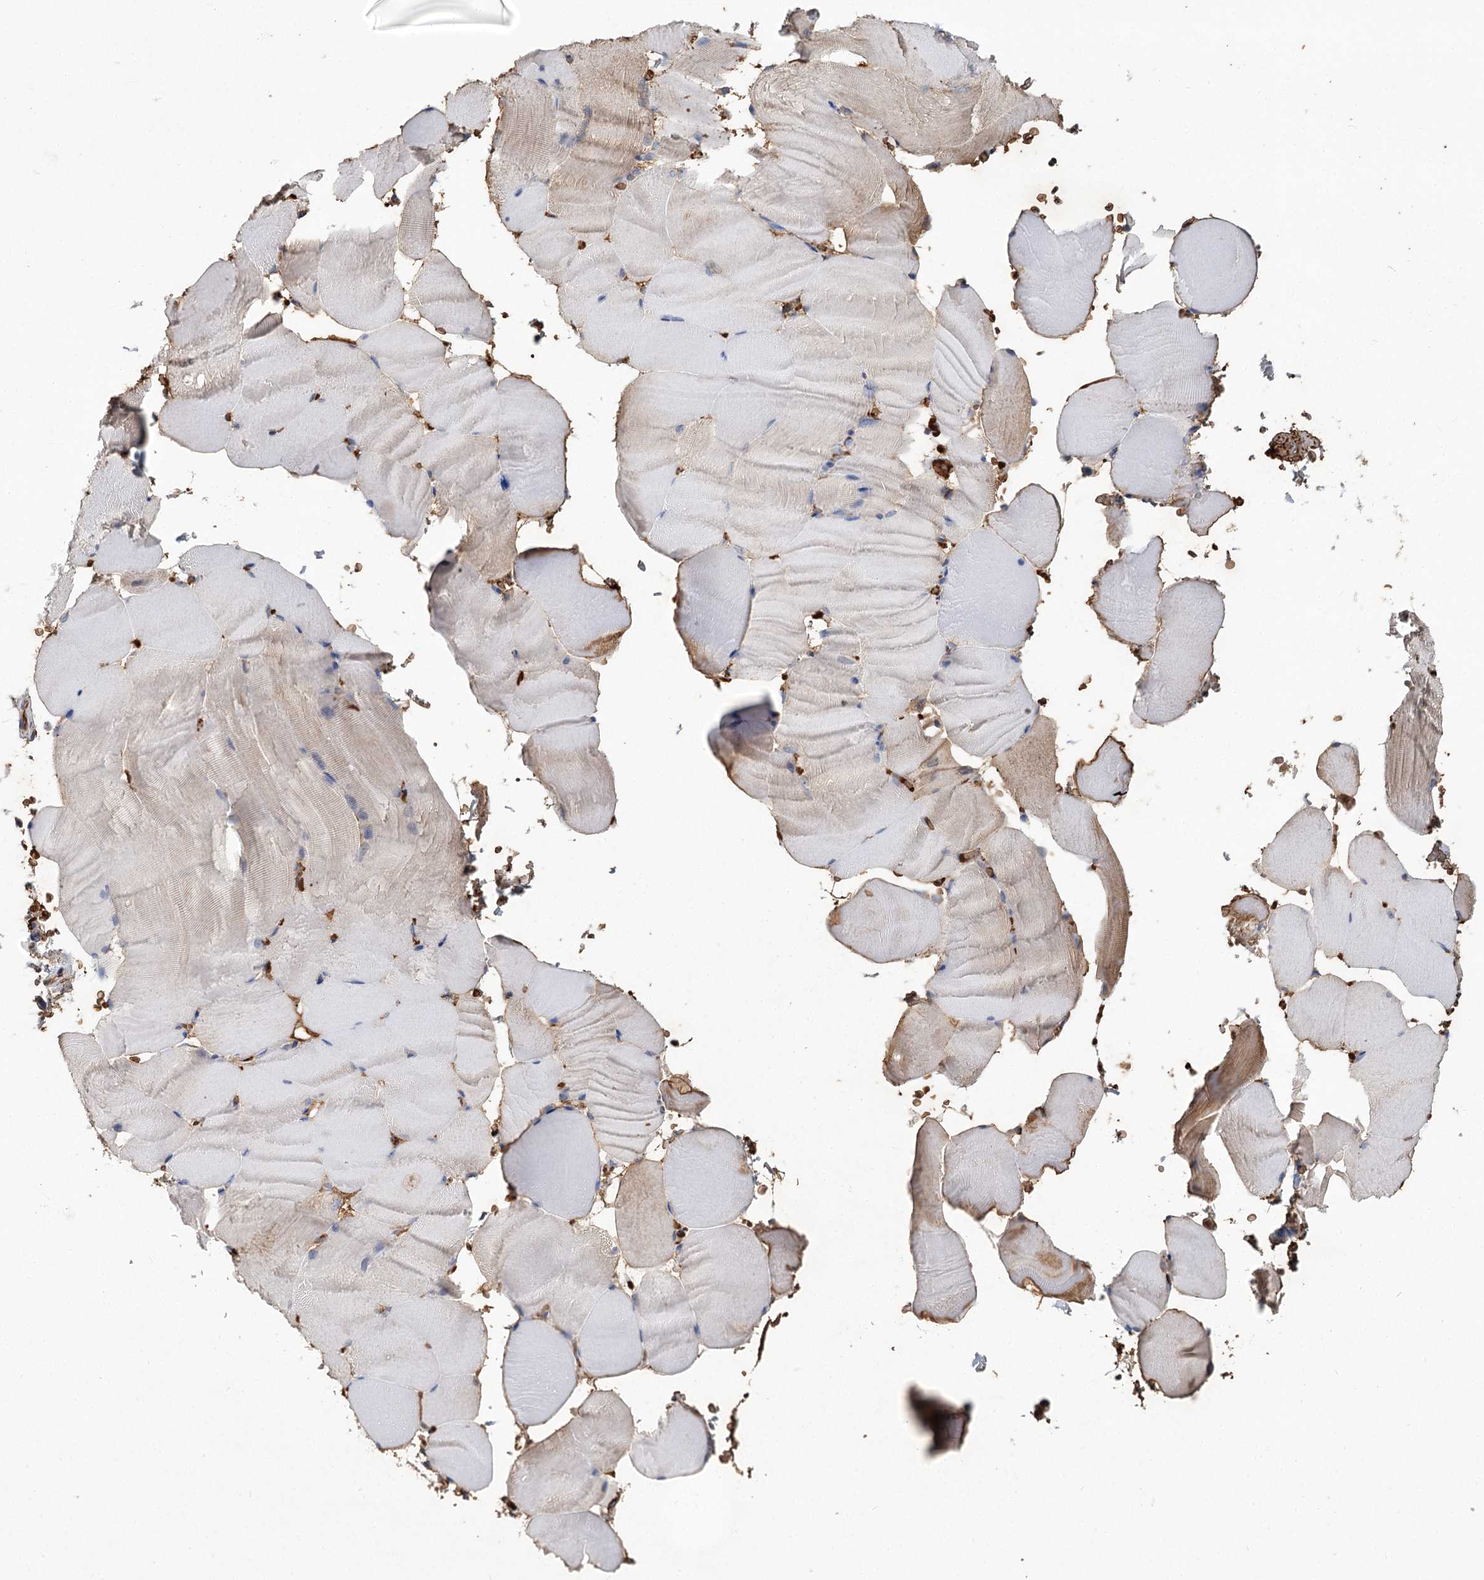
{"staining": {"intensity": "negative", "quantity": "none", "location": "none"}, "tissue": "skeletal muscle", "cell_type": "Myocytes", "image_type": "normal", "snomed": [{"axis": "morphology", "description": "Normal tissue, NOS"}, {"axis": "topography", "description": "Skeletal muscle"}, {"axis": "topography", "description": "Parathyroid gland"}], "caption": "The histopathology image exhibits no significant expression in myocytes of skeletal muscle. (DAB immunohistochemistry (IHC) with hematoxylin counter stain).", "gene": "HBA1", "patient": {"sex": "female", "age": 37}}